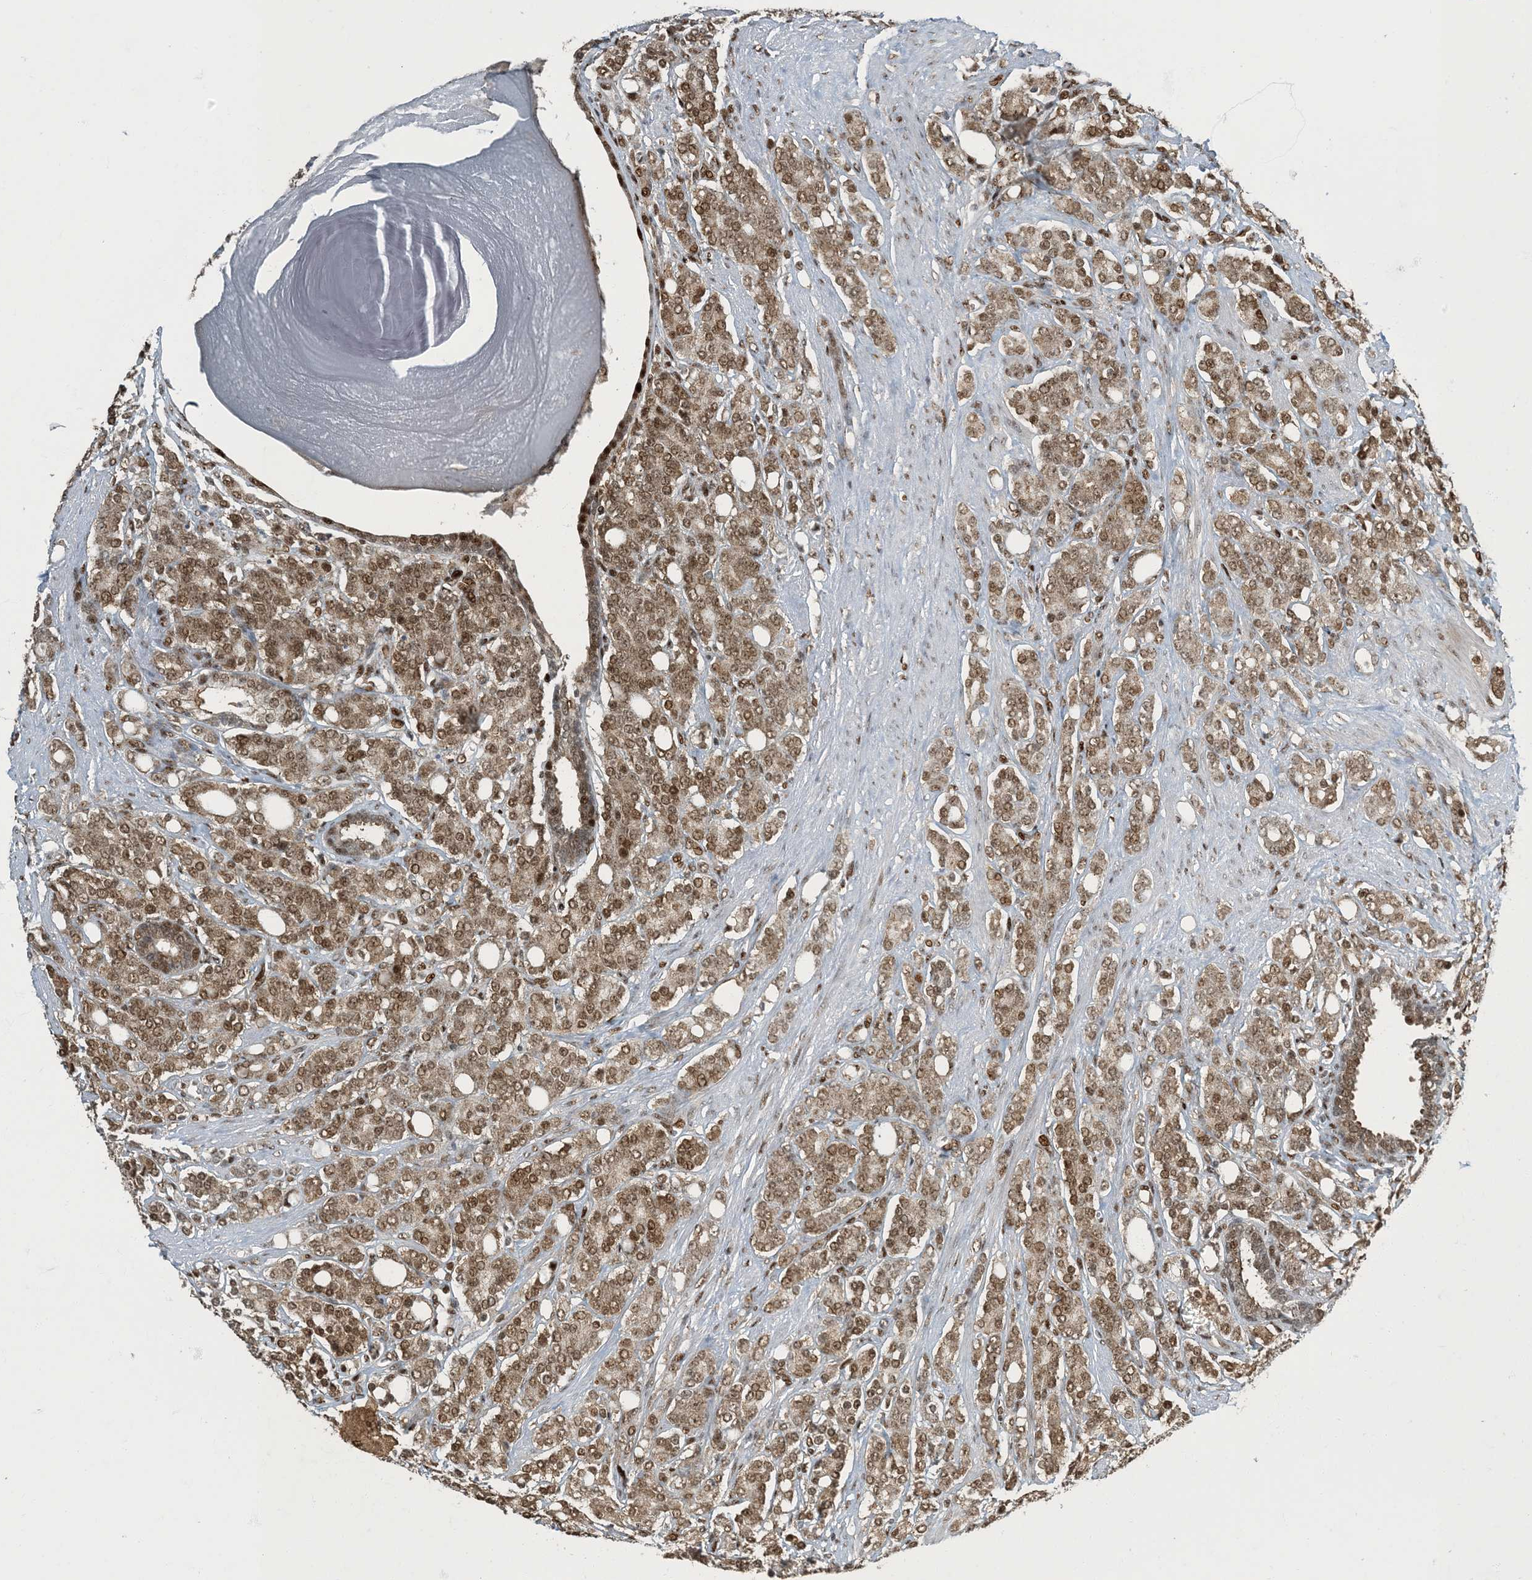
{"staining": {"intensity": "moderate", "quantity": ">75%", "location": "cytoplasmic/membranous,nuclear"}, "tissue": "prostate cancer", "cell_type": "Tumor cells", "image_type": "cancer", "snomed": [{"axis": "morphology", "description": "Adenocarcinoma, High grade"}, {"axis": "topography", "description": "Prostate"}], "caption": "DAB (3,3'-diaminobenzidine) immunohistochemical staining of adenocarcinoma (high-grade) (prostate) demonstrates moderate cytoplasmic/membranous and nuclear protein positivity in approximately >75% of tumor cells. Nuclei are stained in blue.", "gene": "MBD1", "patient": {"sex": "male", "age": 62}}